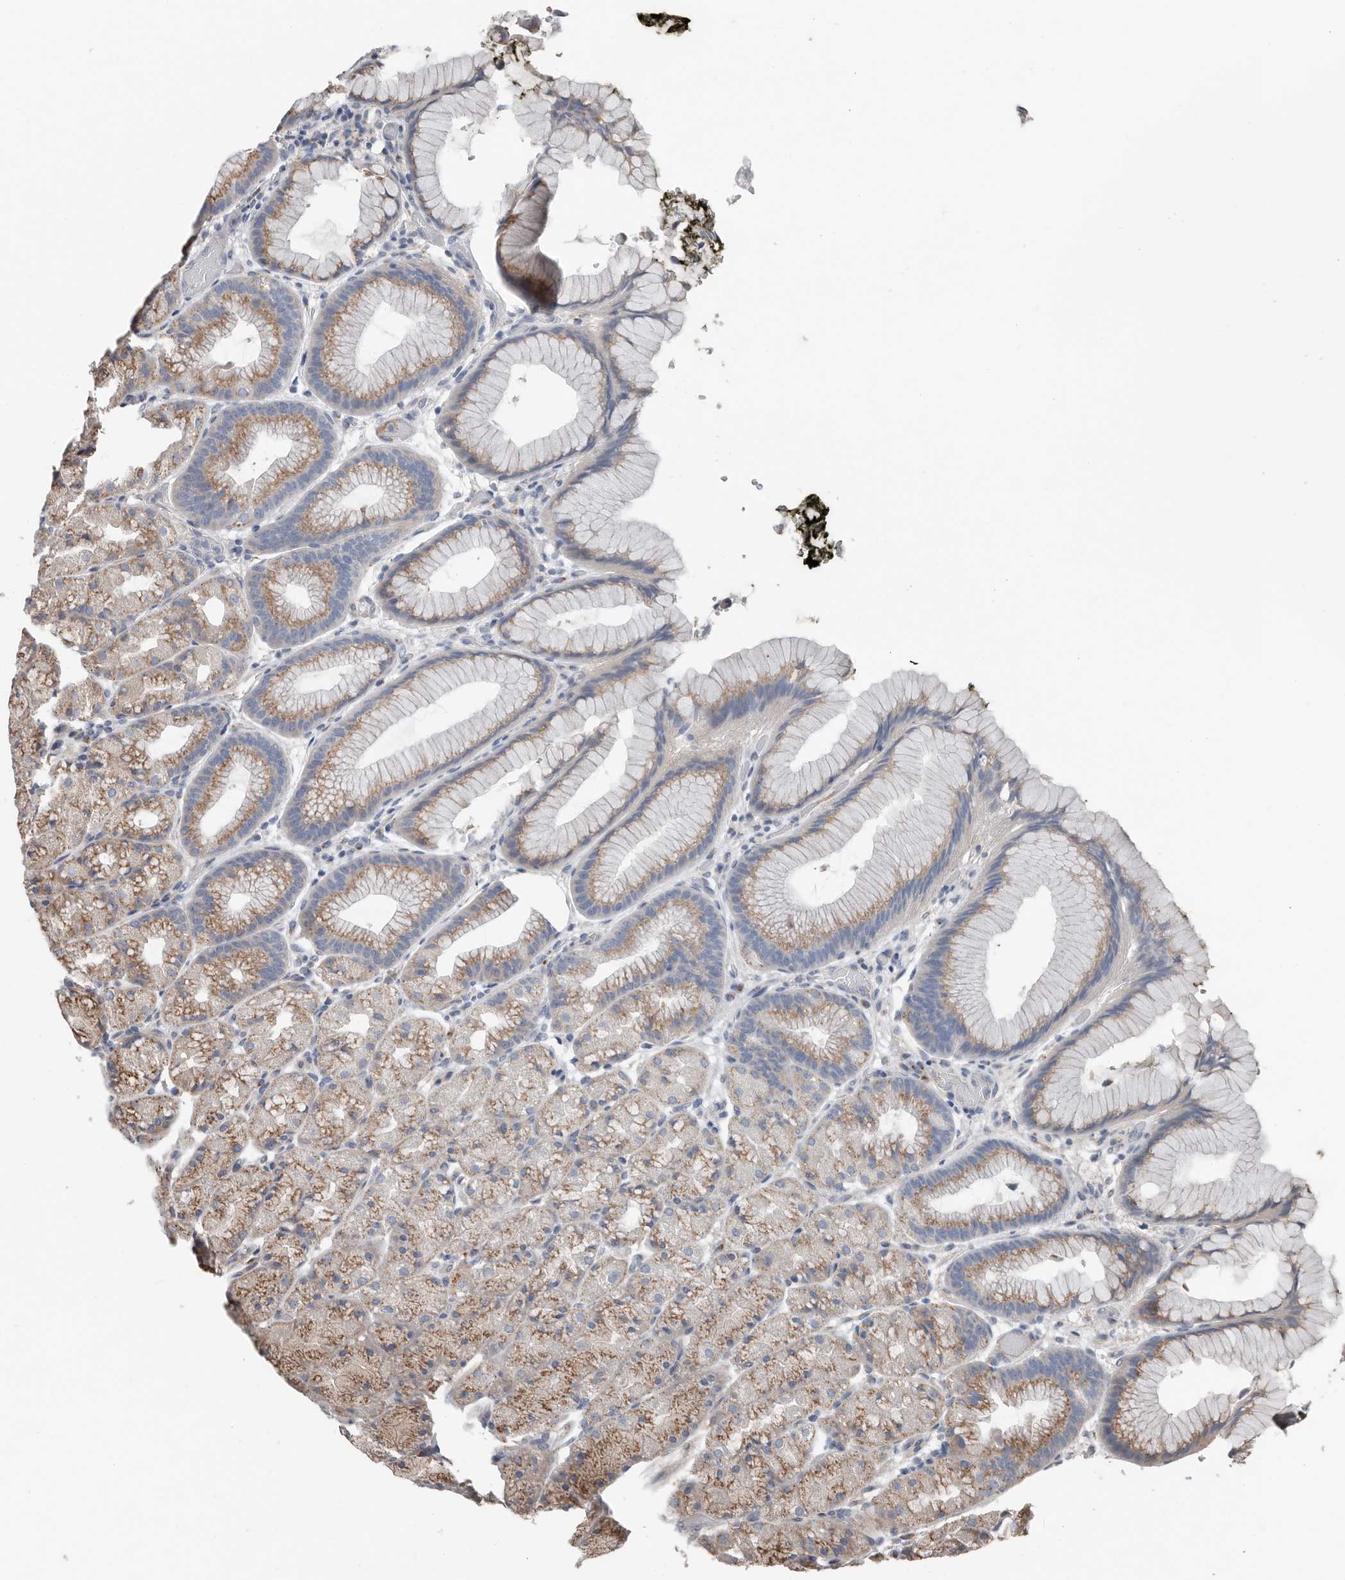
{"staining": {"intensity": "moderate", "quantity": "25%-75%", "location": "cytoplasmic/membranous"}, "tissue": "stomach", "cell_type": "Glandular cells", "image_type": "normal", "snomed": [{"axis": "morphology", "description": "Normal tissue, NOS"}, {"axis": "topography", "description": "Stomach, upper"}, {"axis": "topography", "description": "Stomach"}], "caption": "Brown immunohistochemical staining in benign stomach exhibits moderate cytoplasmic/membranous positivity in about 25%-75% of glandular cells. (Brightfield microscopy of DAB IHC at high magnification).", "gene": "COG1", "patient": {"sex": "male", "age": 48}}